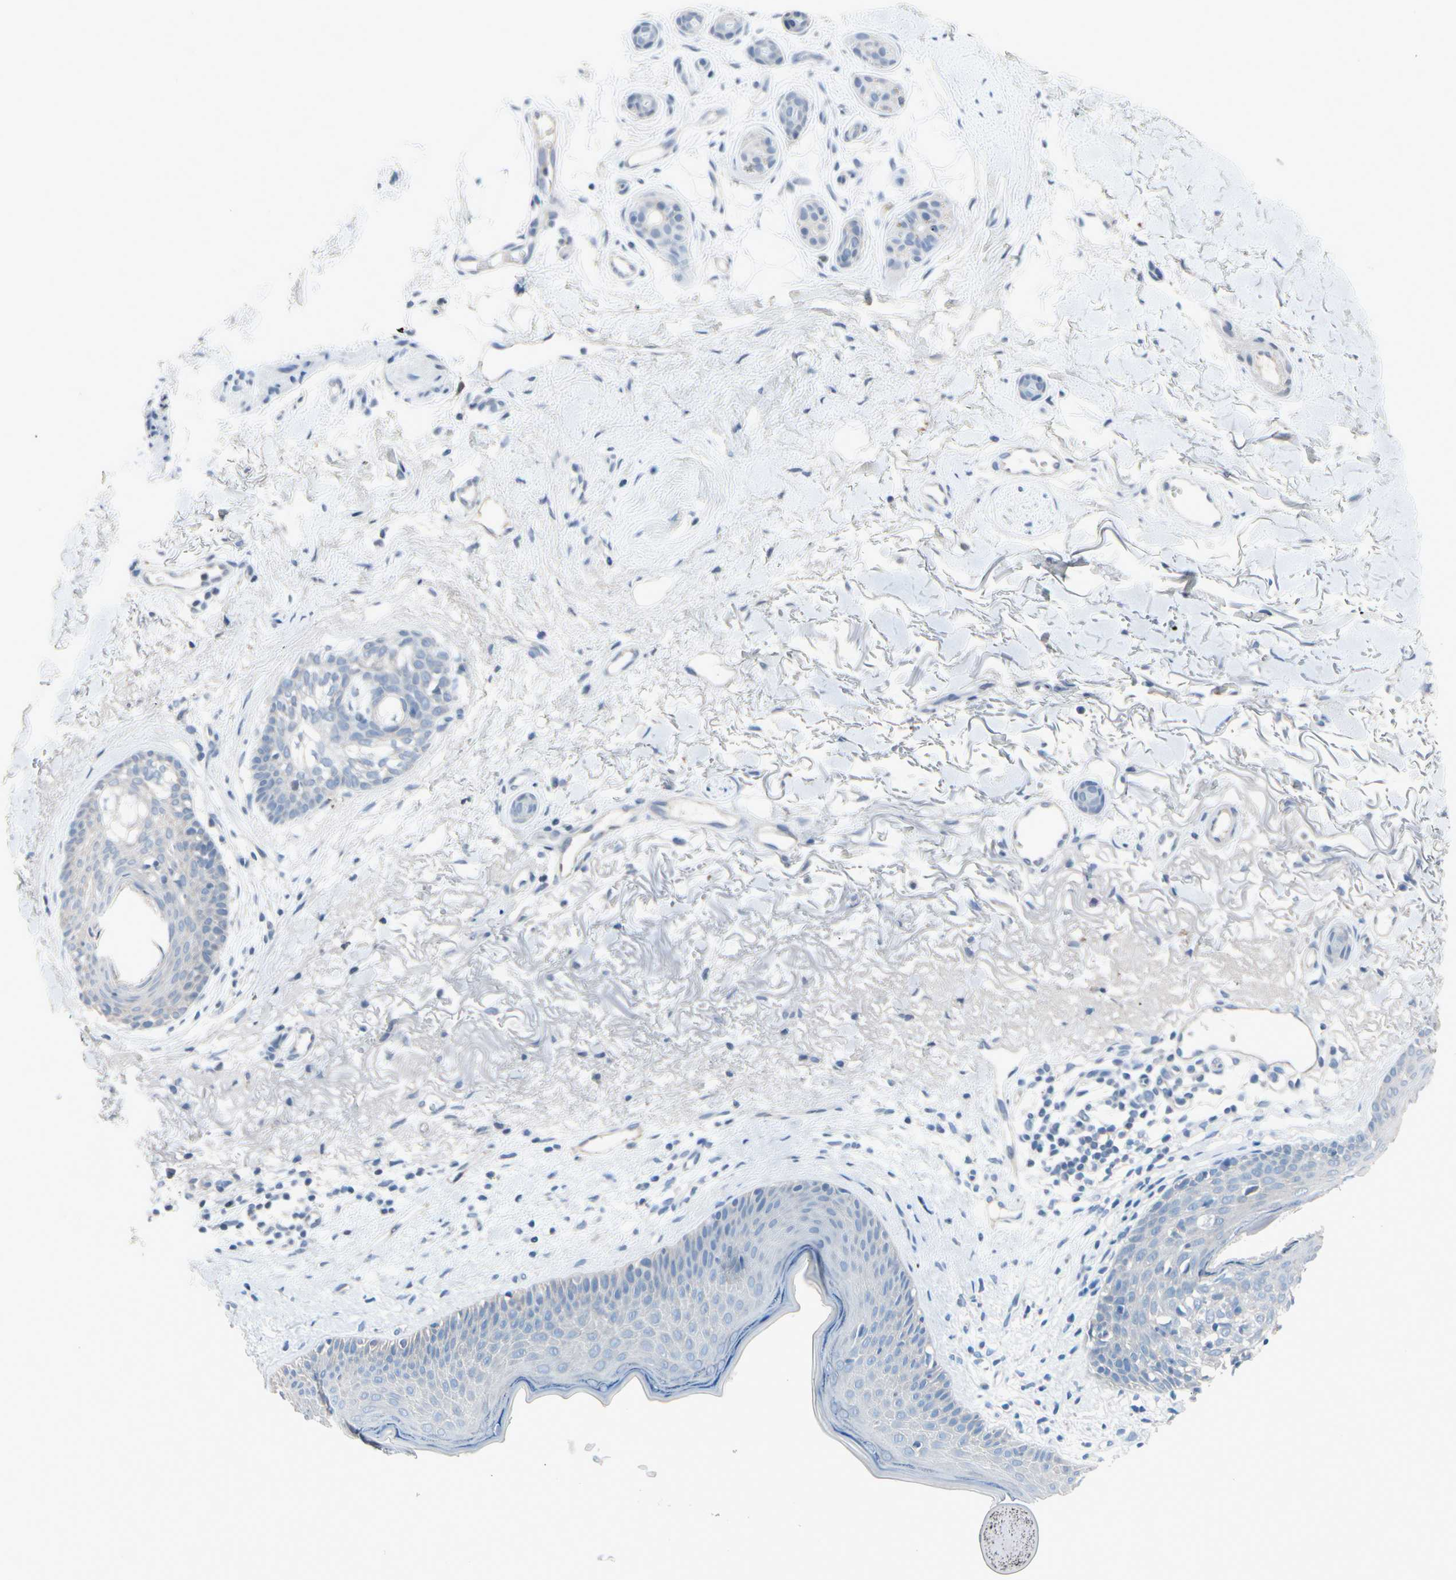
{"staining": {"intensity": "negative", "quantity": "none", "location": "none"}, "tissue": "skin cancer", "cell_type": "Tumor cells", "image_type": "cancer", "snomed": [{"axis": "morphology", "description": "Normal tissue, NOS"}, {"axis": "morphology", "description": "Basal cell carcinoma"}, {"axis": "topography", "description": "Skin"}], "caption": "IHC of skin cancer (basal cell carcinoma) demonstrates no positivity in tumor cells.", "gene": "PGR", "patient": {"sex": "female", "age": 70}}